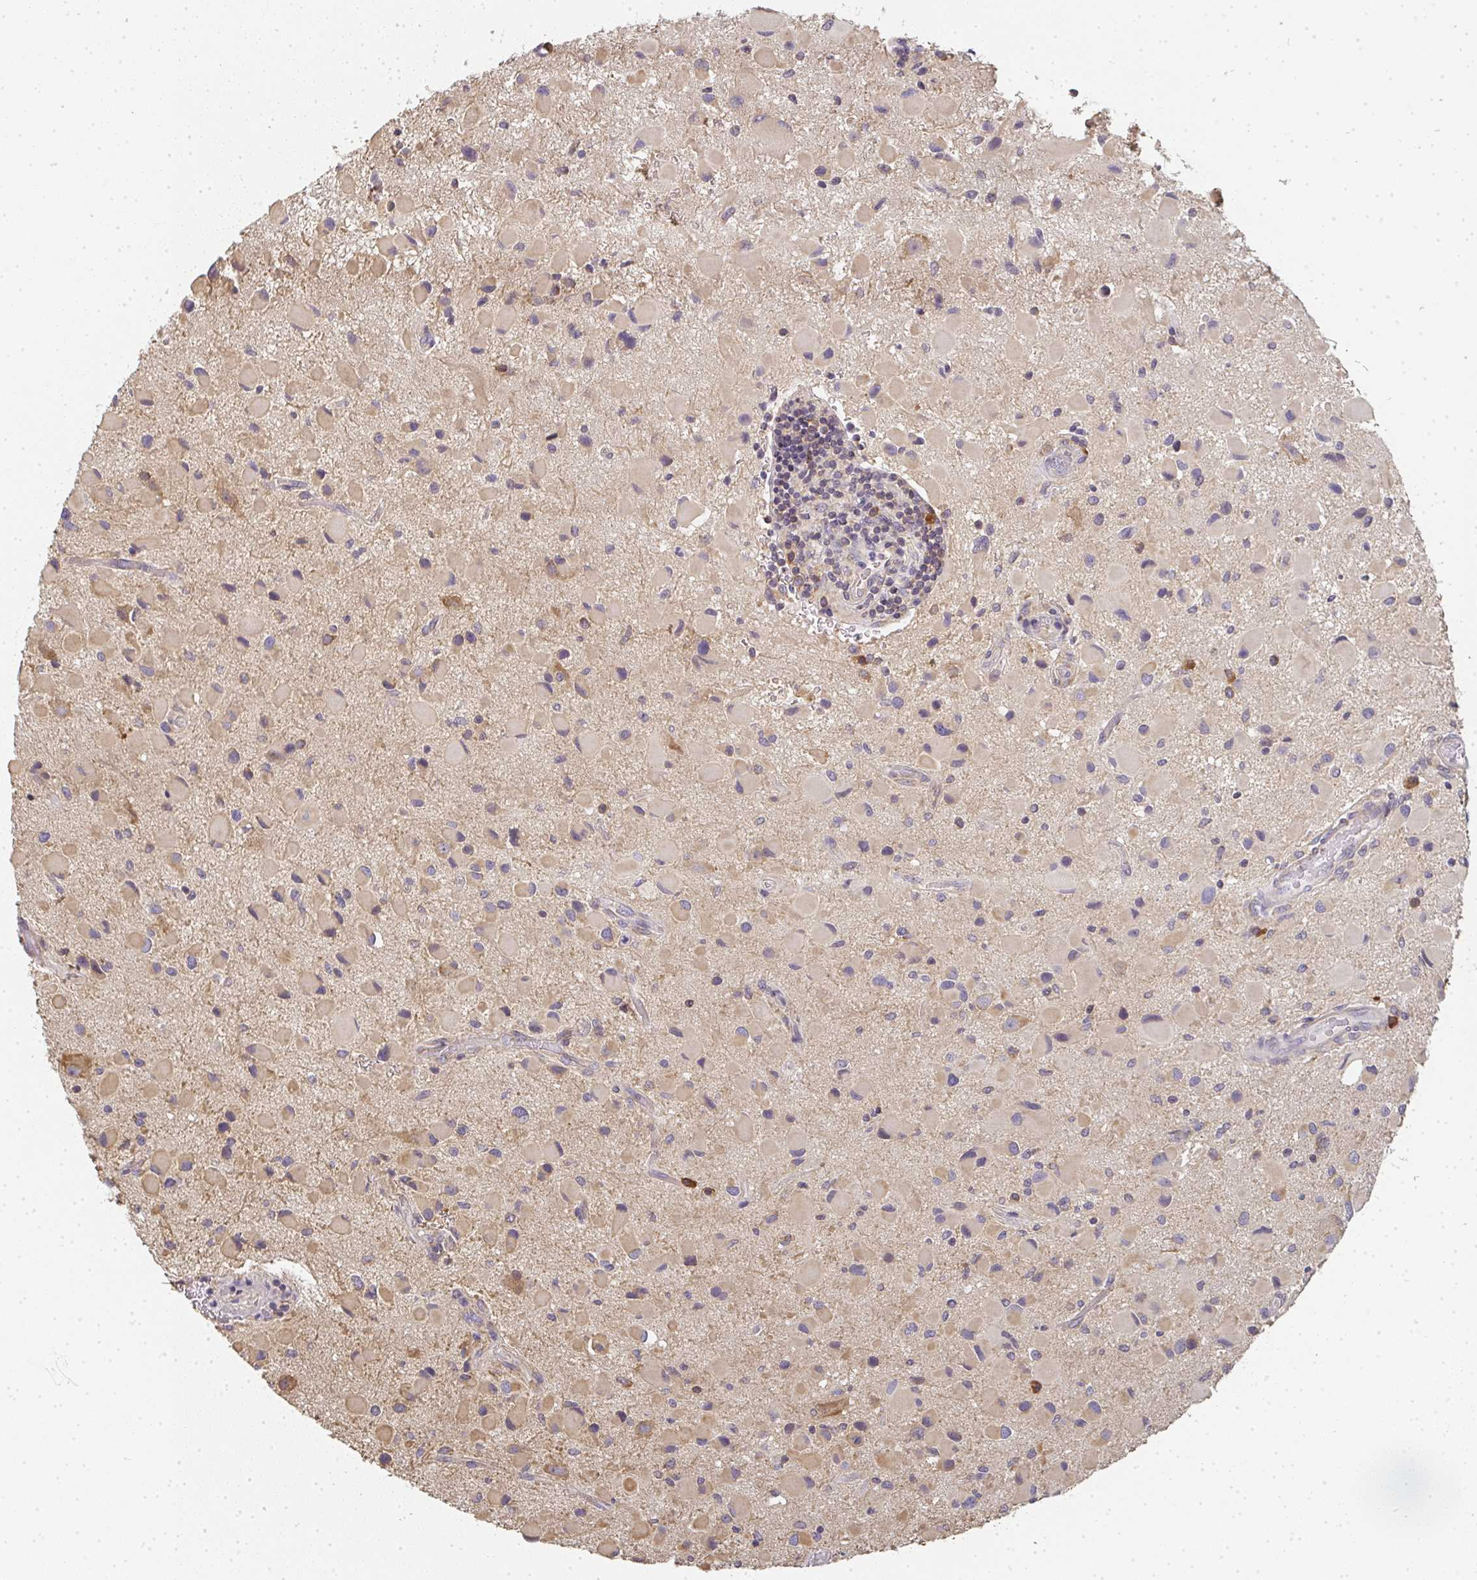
{"staining": {"intensity": "weak", "quantity": "<25%", "location": "cytoplasmic/membranous"}, "tissue": "glioma", "cell_type": "Tumor cells", "image_type": "cancer", "snomed": [{"axis": "morphology", "description": "Glioma, malignant, Low grade"}, {"axis": "topography", "description": "Brain"}], "caption": "Tumor cells are negative for protein expression in human malignant glioma (low-grade).", "gene": "SLC35B3", "patient": {"sex": "female", "age": 32}}